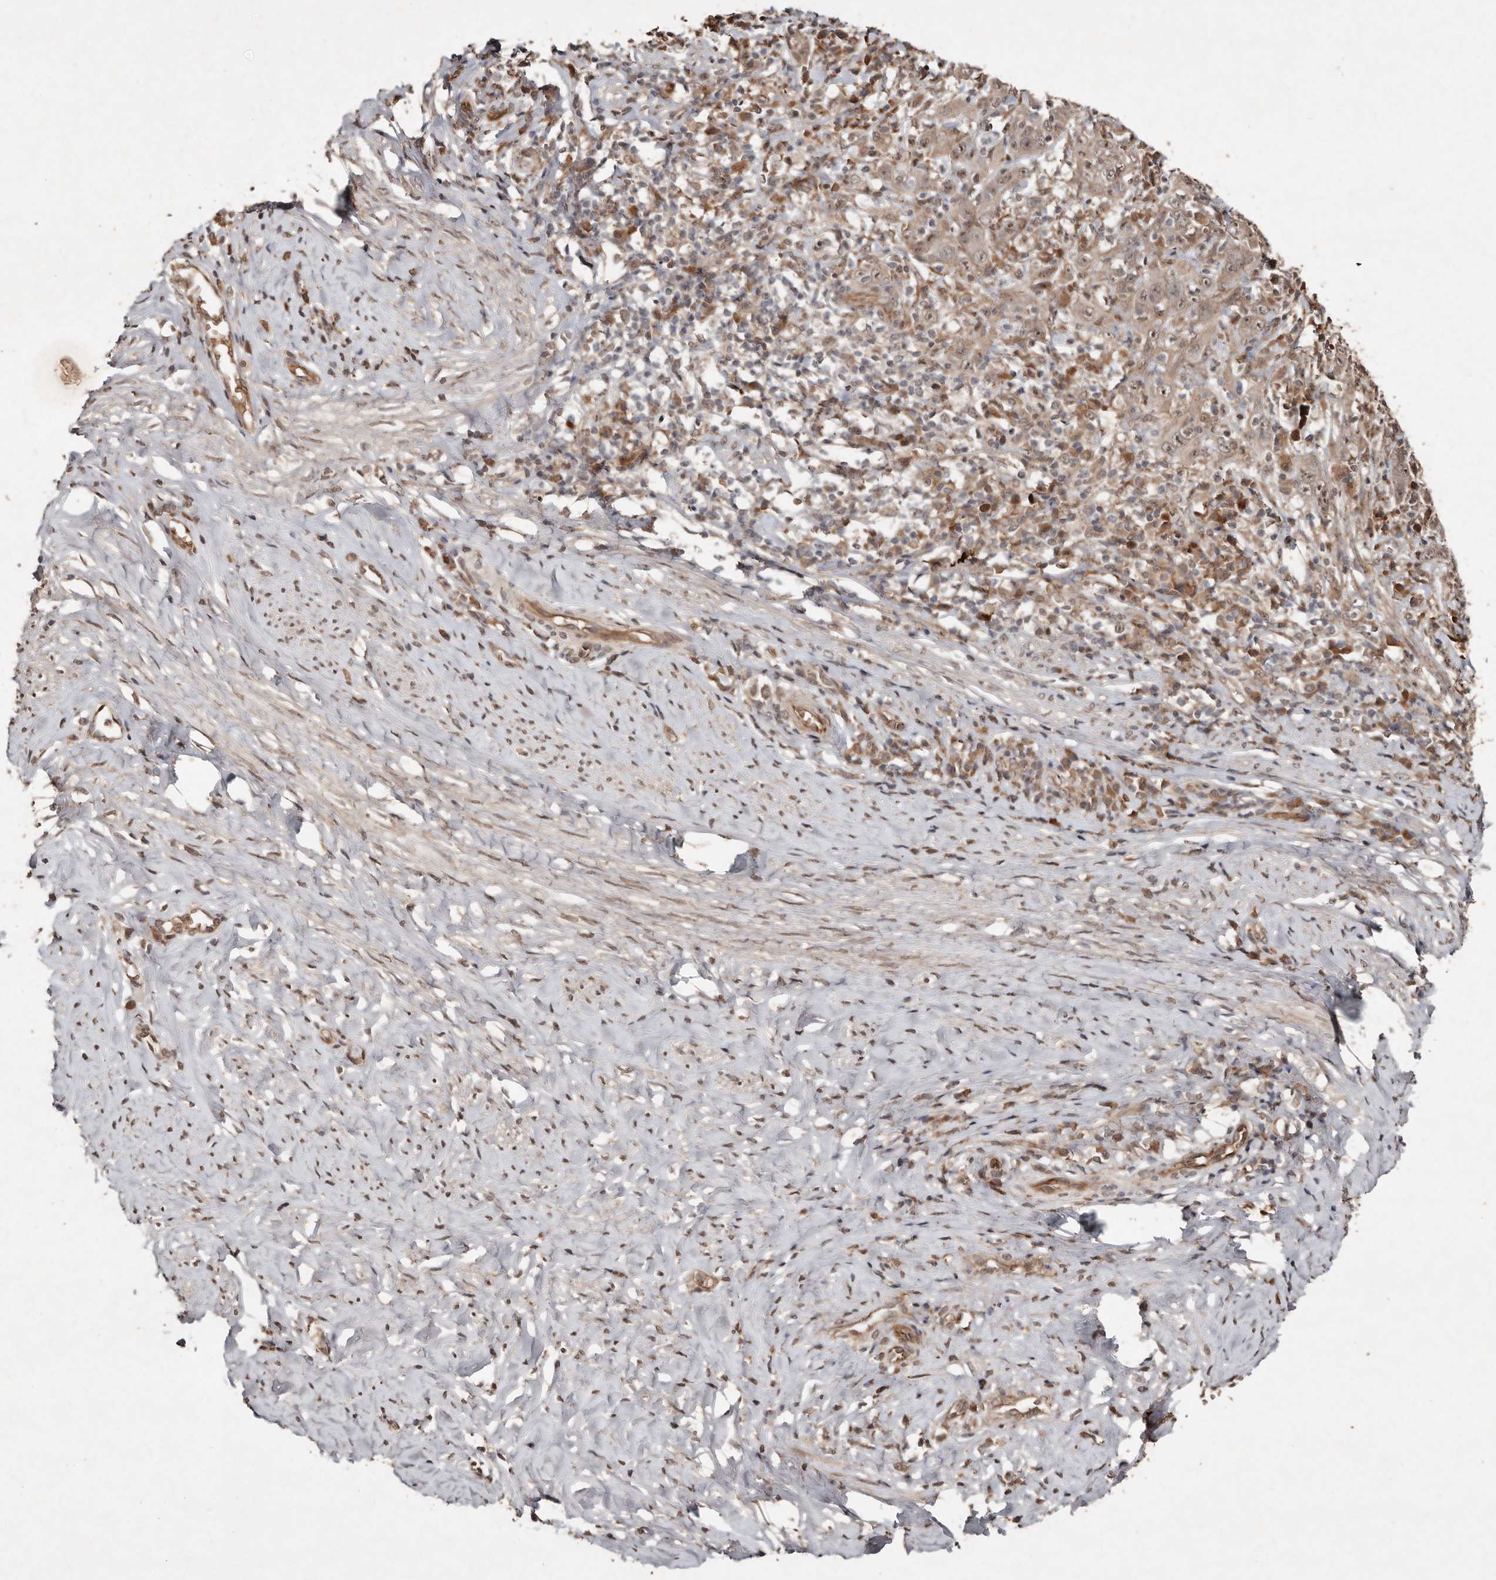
{"staining": {"intensity": "moderate", "quantity": ">75%", "location": "cytoplasmic/membranous,nuclear"}, "tissue": "cervical cancer", "cell_type": "Tumor cells", "image_type": "cancer", "snomed": [{"axis": "morphology", "description": "Squamous cell carcinoma, NOS"}, {"axis": "topography", "description": "Cervix"}], "caption": "Approximately >75% of tumor cells in cervical squamous cell carcinoma reveal moderate cytoplasmic/membranous and nuclear protein positivity as visualized by brown immunohistochemical staining.", "gene": "DIP2C", "patient": {"sex": "female", "age": 46}}